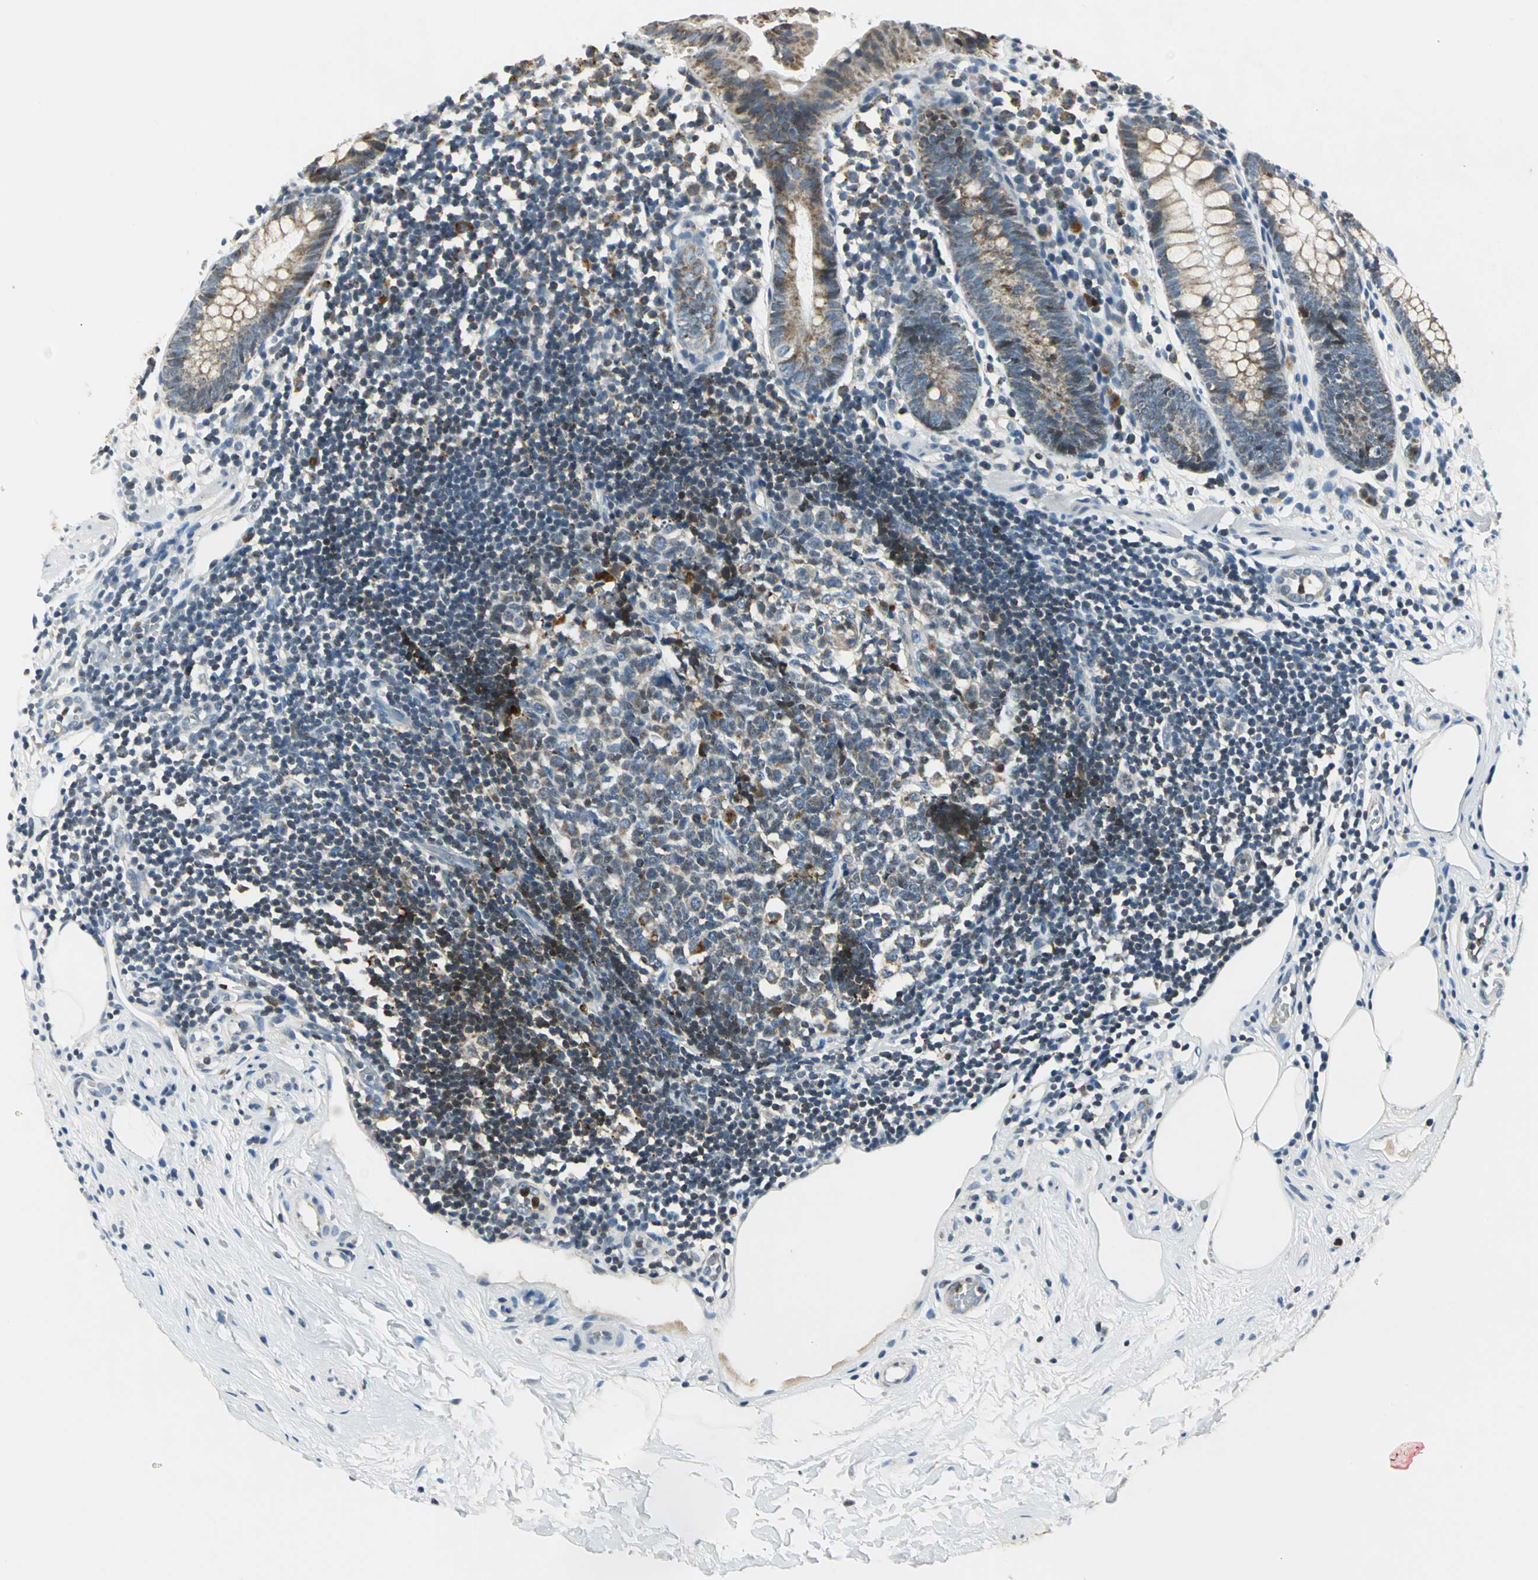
{"staining": {"intensity": "strong", "quantity": ">75%", "location": "cytoplasmic/membranous"}, "tissue": "appendix", "cell_type": "Glandular cells", "image_type": "normal", "snomed": [{"axis": "morphology", "description": "Normal tissue, NOS"}, {"axis": "topography", "description": "Appendix"}], "caption": "Protein staining reveals strong cytoplasmic/membranous positivity in about >75% of glandular cells in unremarkable appendix. The staining is performed using DAB brown chromogen to label protein expression. The nuclei are counter-stained blue using hematoxylin.", "gene": "USP40", "patient": {"sex": "male", "age": 38}}